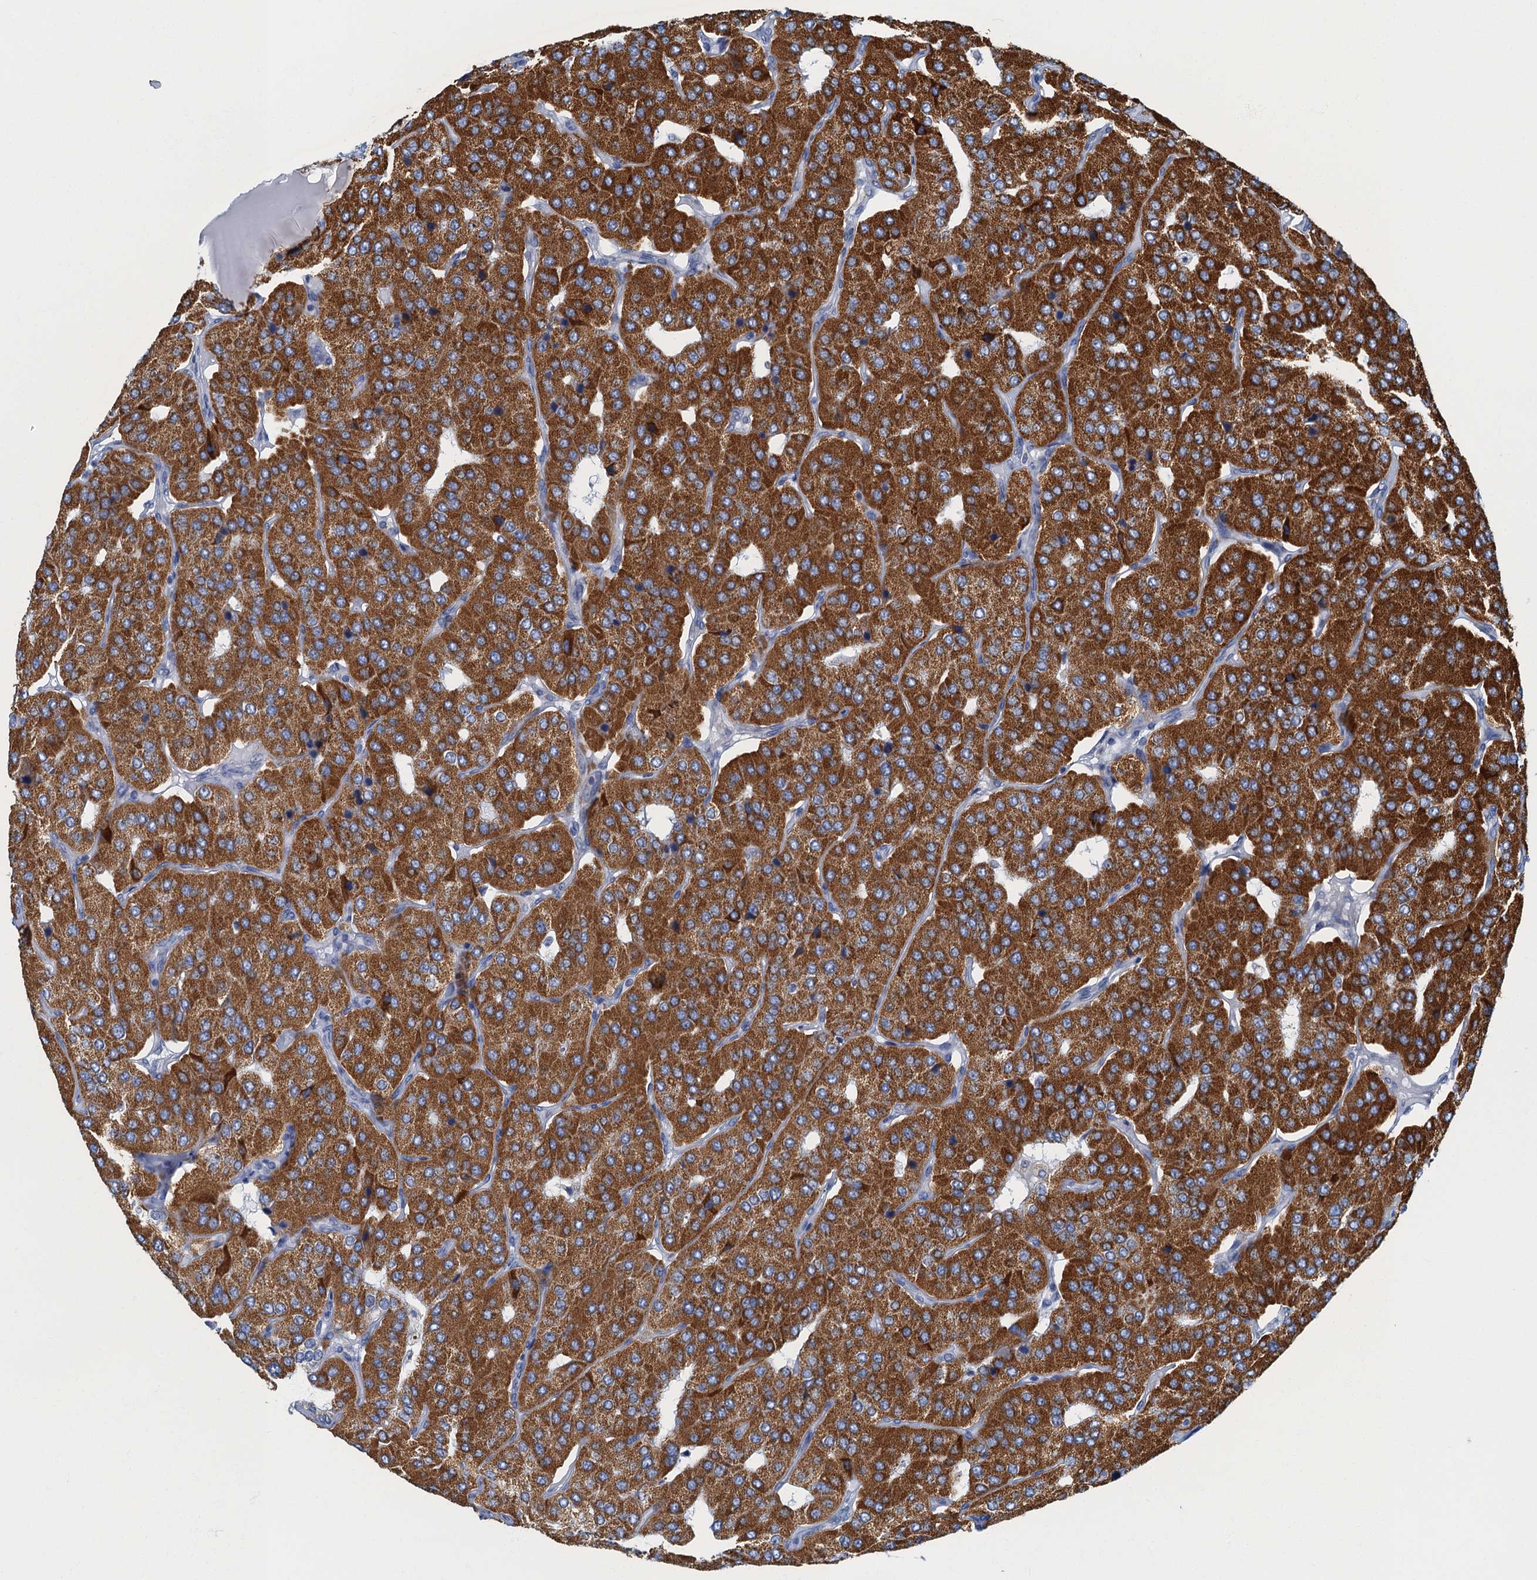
{"staining": {"intensity": "strong", "quantity": ">75%", "location": "cytoplasmic/membranous"}, "tissue": "parathyroid gland", "cell_type": "Glandular cells", "image_type": "normal", "snomed": [{"axis": "morphology", "description": "Normal tissue, NOS"}, {"axis": "morphology", "description": "Adenoma, NOS"}, {"axis": "topography", "description": "Parathyroid gland"}], "caption": "DAB (3,3'-diaminobenzidine) immunohistochemical staining of normal parathyroid gland reveals strong cytoplasmic/membranous protein staining in approximately >75% of glandular cells.", "gene": "RAD9B", "patient": {"sex": "female", "age": 86}}